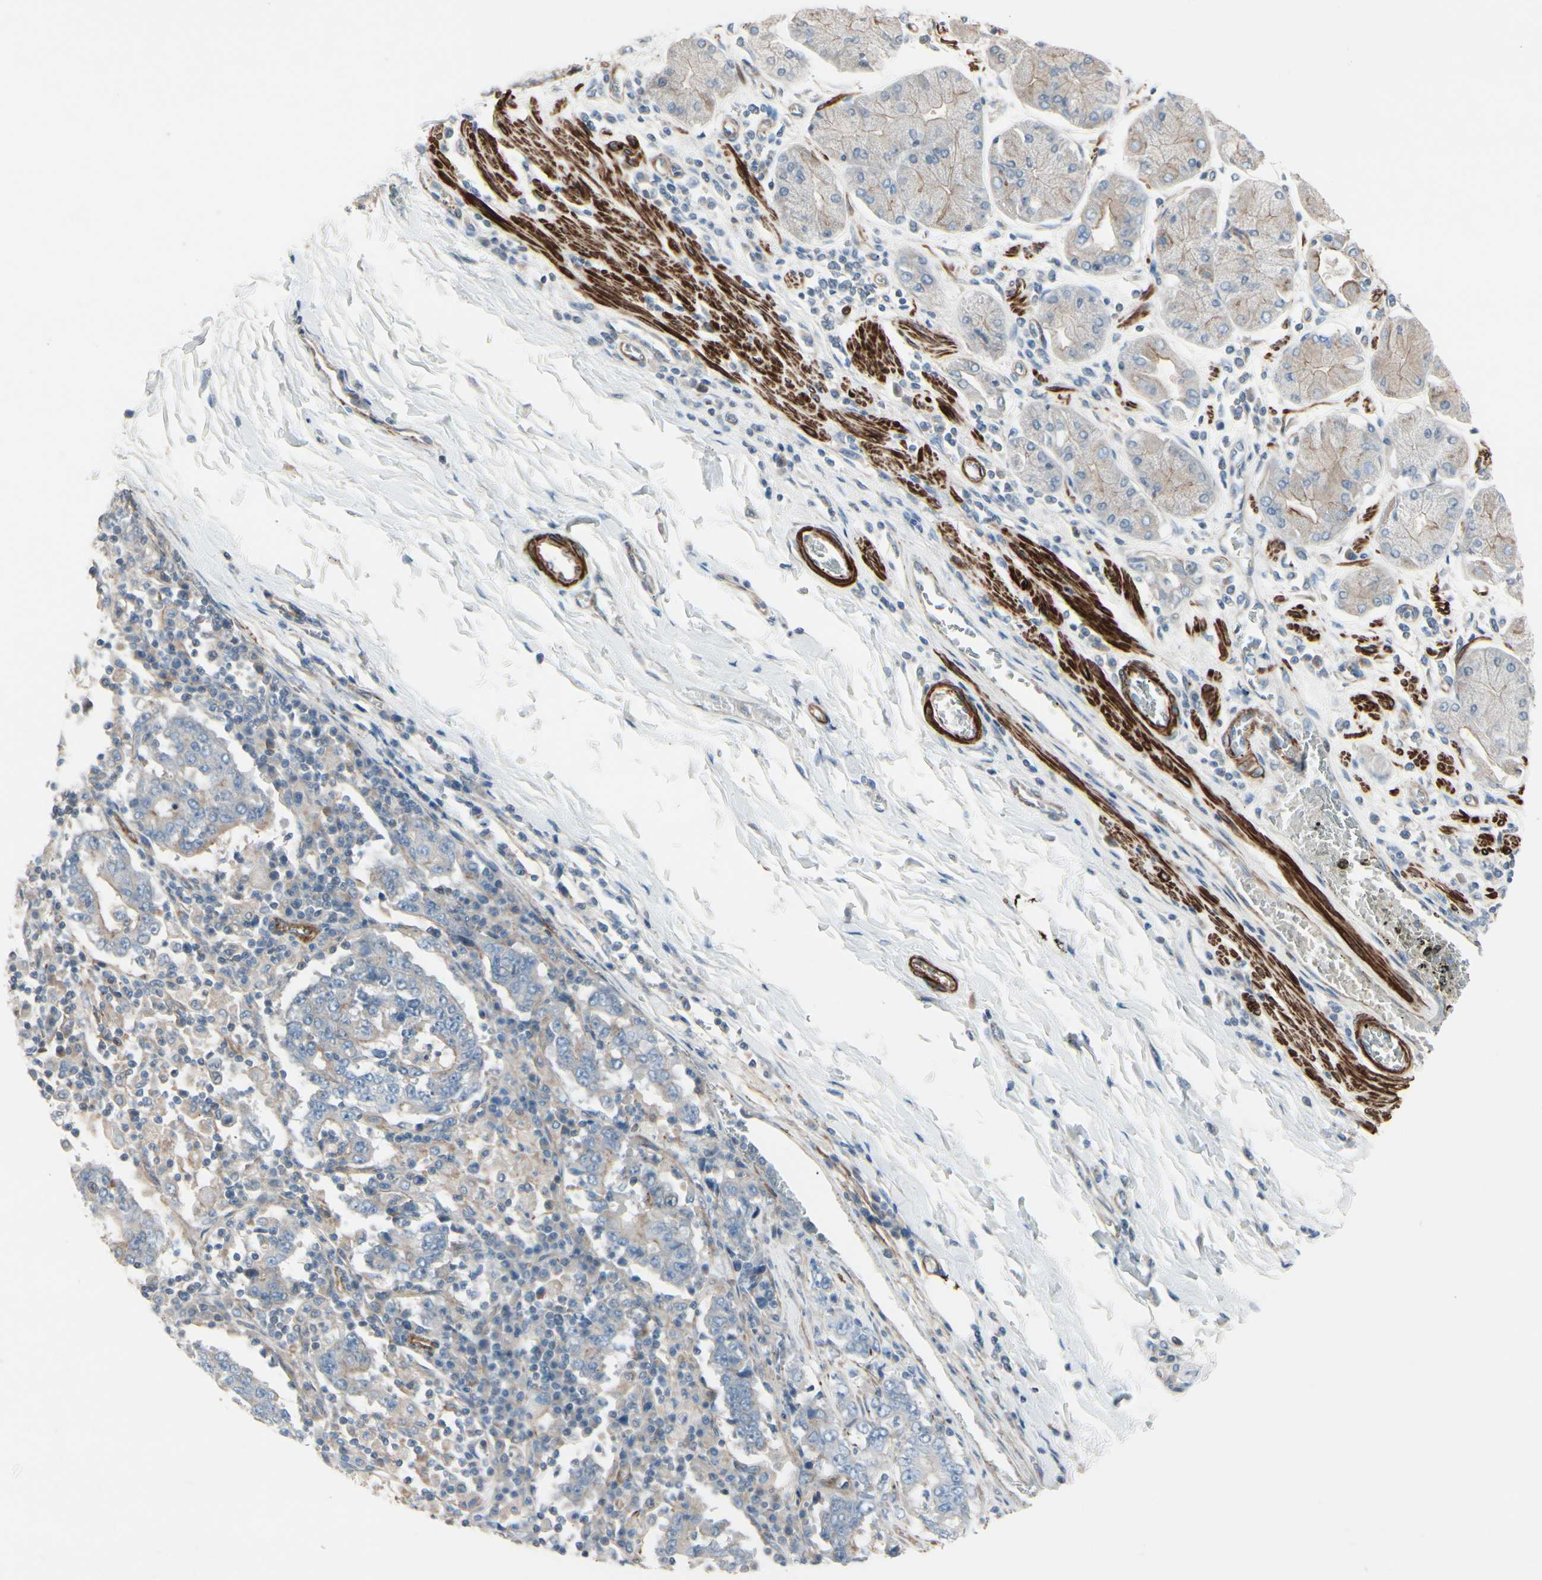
{"staining": {"intensity": "weak", "quantity": "<25%", "location": "cytoplasmic/membranous"}, "tissue": "stomach cancer", "cell_type": "Tumor cells", "image_type": "cancer", "snomed": [{"axis": "morphology", "description": "Normal tissue, NOS"}, {"axis": "morphology", "description": "Adenocarcinoma, NOS"}, {"axis": "topography", "description": "Stomach, upper"}, {"axis": "topography", "description": "Stomach"}], "caption": "This is an immunohistochemistry (IHC) histopathology image of stomach adenocarcinoma. There is no positivity in tumor cells.", "gene": "TPM1", "patient": {"sex": "male", "age": 59}}